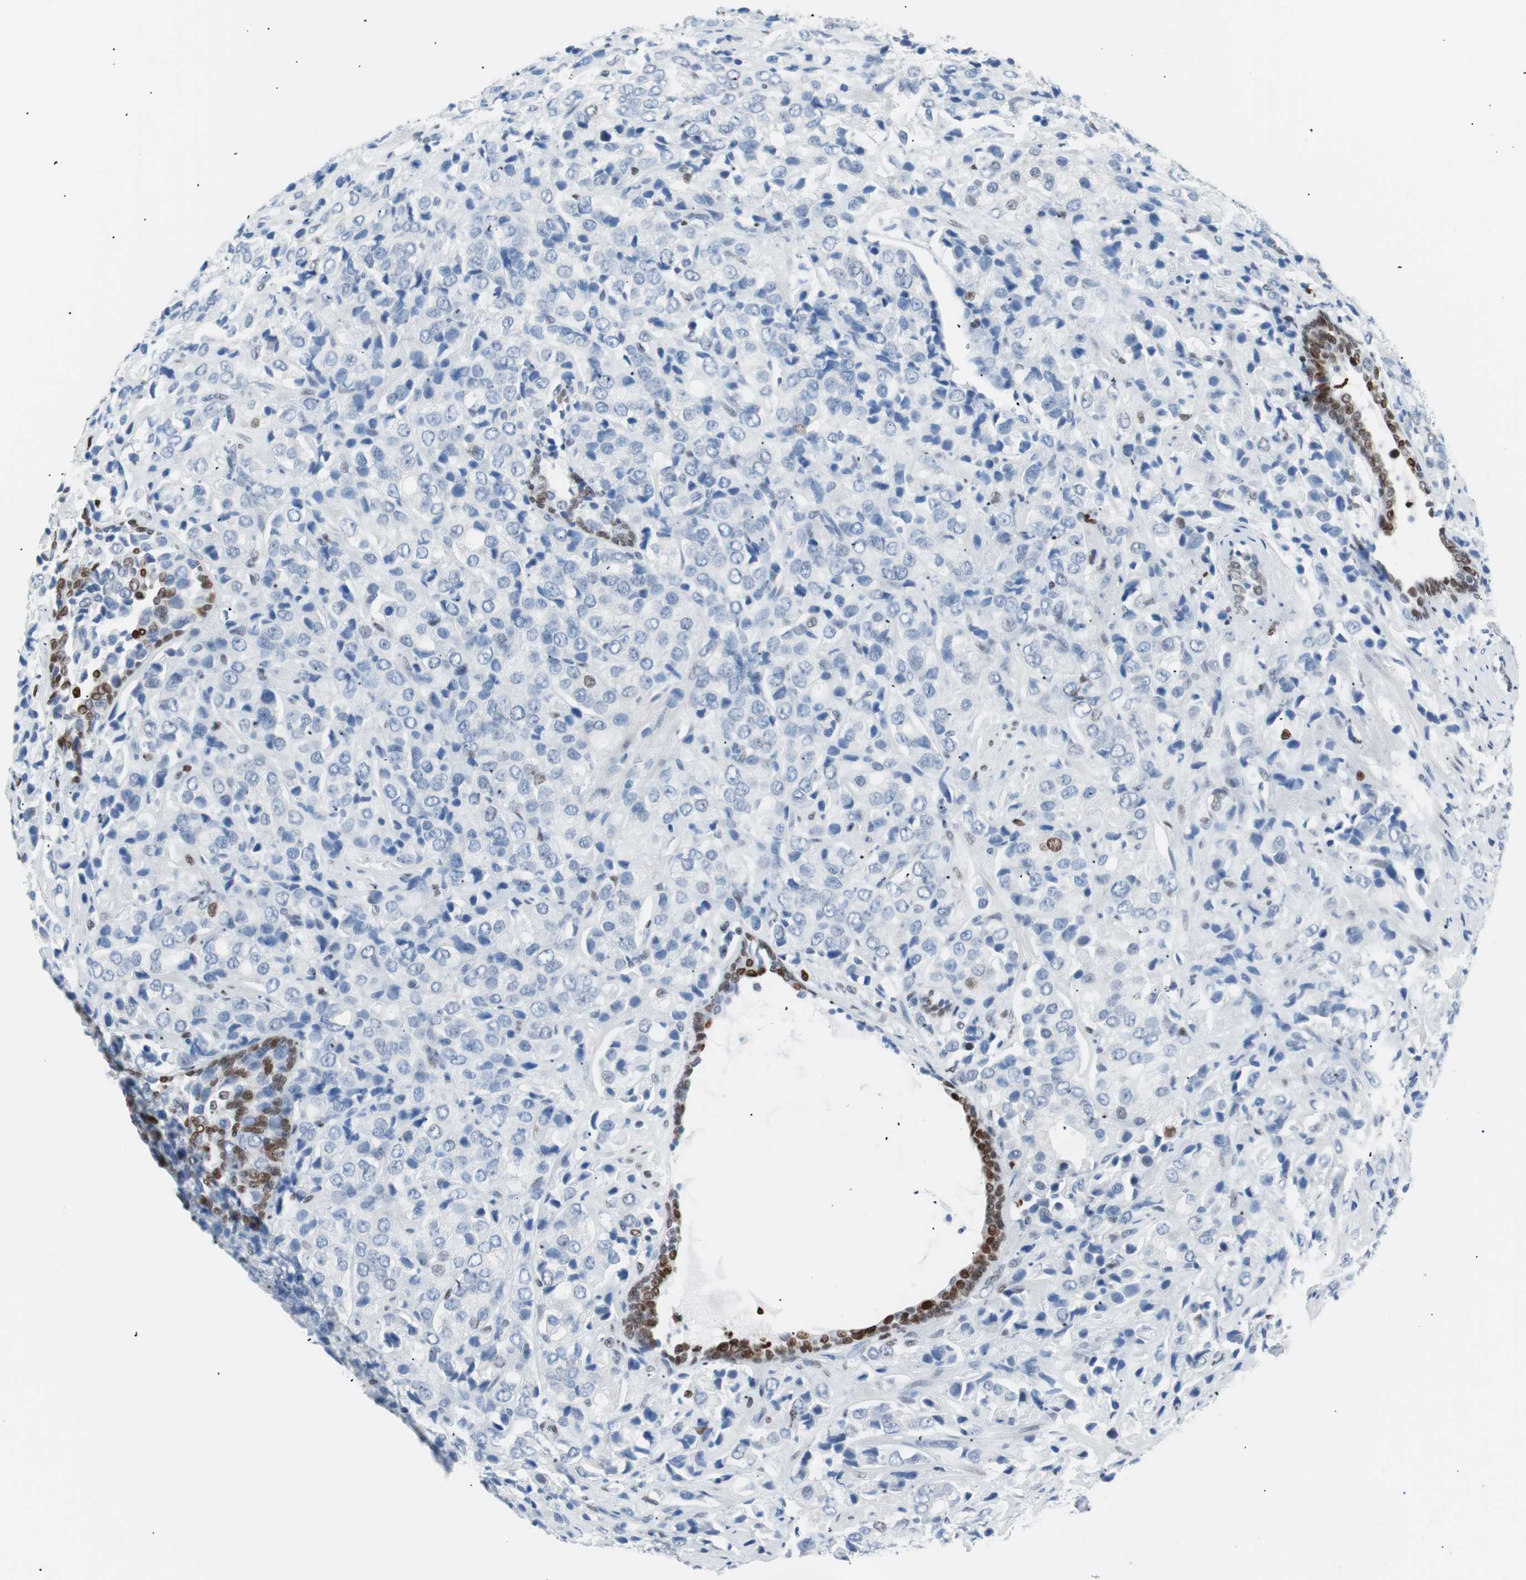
{"staining": {"intensity": "weak", "quantity": "<25%", "location": "nuclear"}, "tissue": "prostate cancer", "cell_type": "Tumor cells", "image_type": "cancer", "snomed": [{"axis": "morphology", "description": "Adenocarcinoma, High grade"}, {"axis": "topography", "description": "Prostate"}], "caption": "The immunohistochemistry (IHC) image has no significant positivity in tumor cells of prostate high-grade adenocarcinoma tissue.", "gene": "CEBPB", "patient": {"sex": "male", "age": 70}}